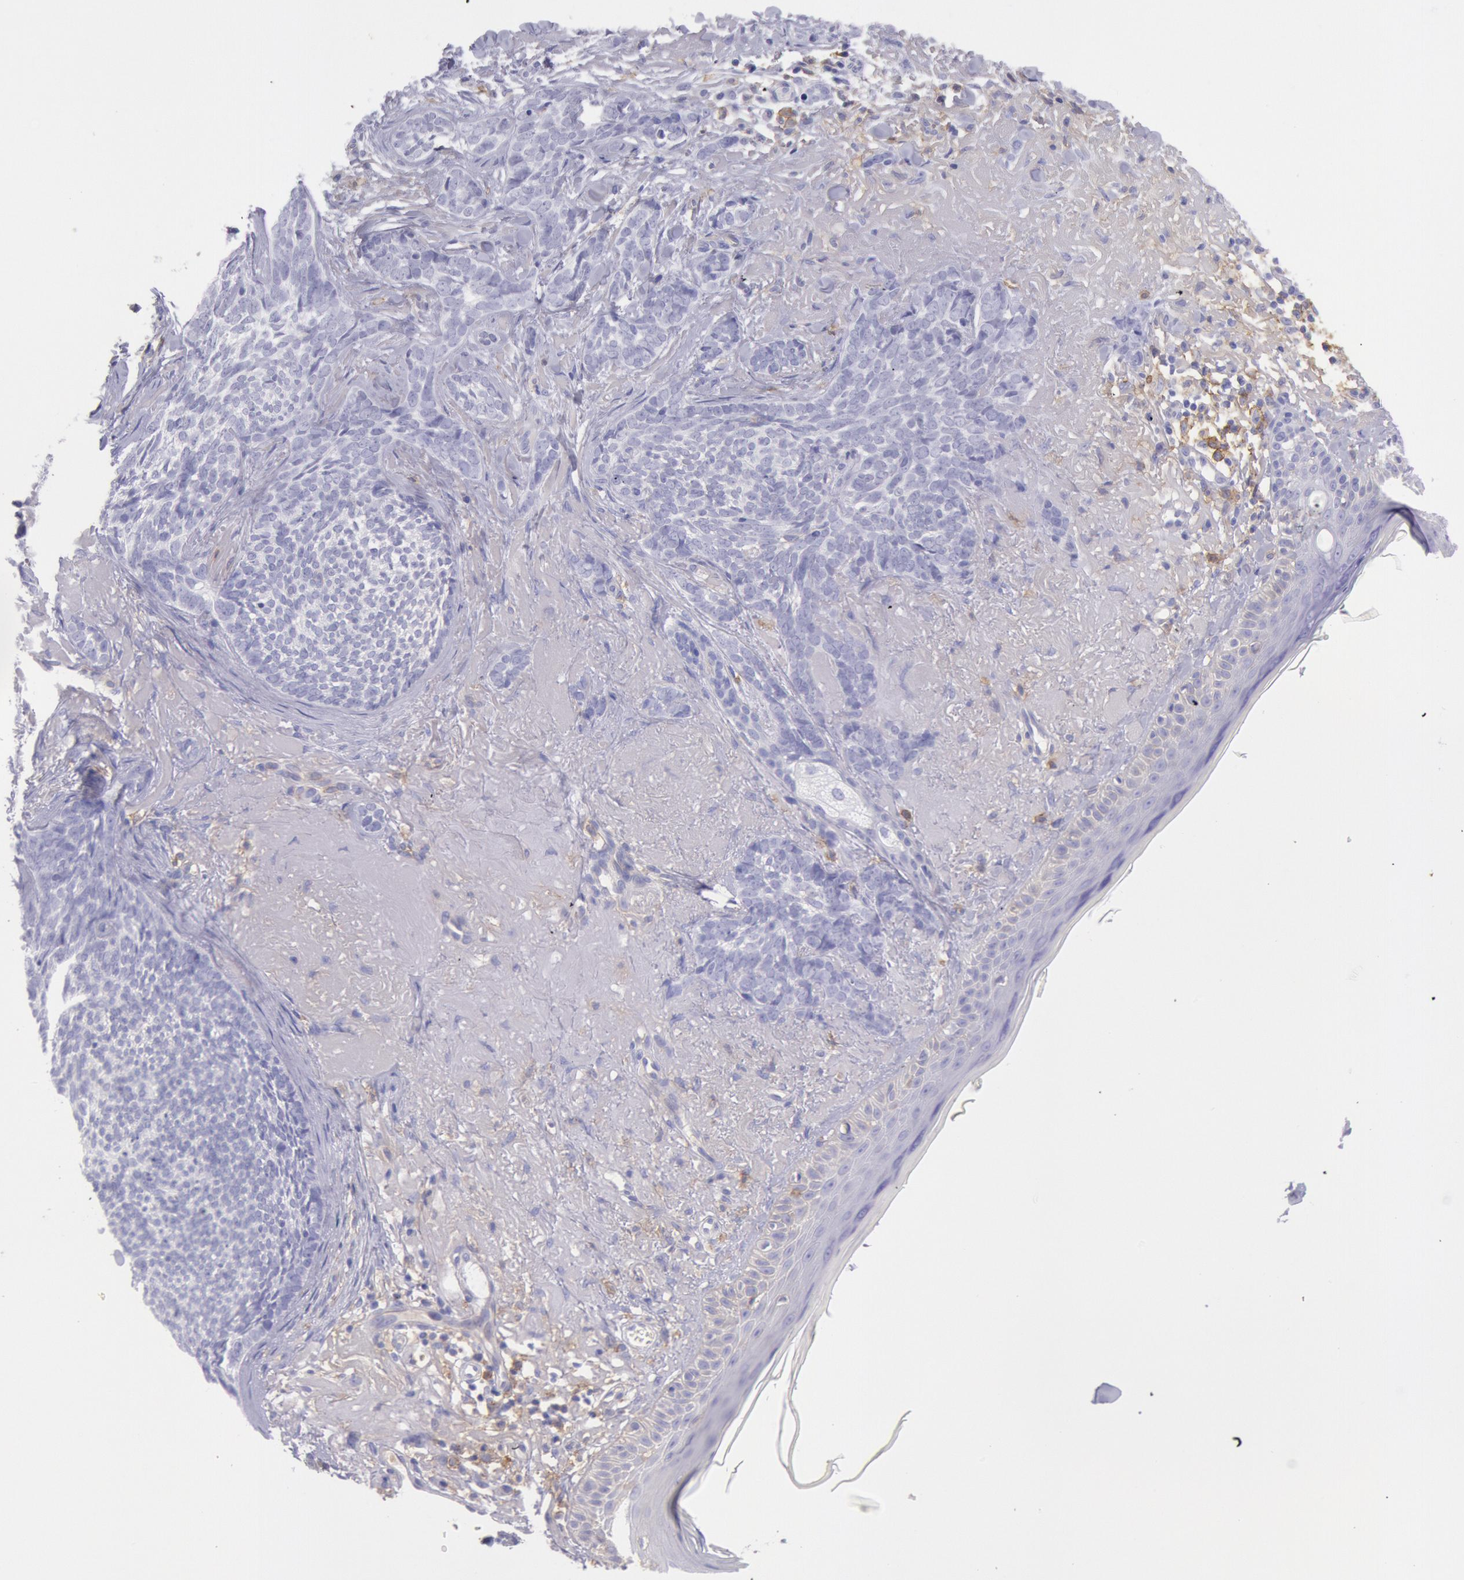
{"staining": {"intensity": "negative", "quantity": "none", "location": "none"}, "tissue": "skin cancer", "cell_type": "Tumor cells", "image_type": "cancer", "snomed": [{"axis": "morphology", "description": "Basal cell carcinoma"}, {"axis": "topography", "description": "Skin"}], "caption": "High power microscopy photomicrograph of an immunohistochemistry (IHC) micrograph of skin cancer (basal cell carcinoma), revealing no significant positivity in tumor cells.", "gene": "LYN", "patient": {"sex": "female", "age": 81}}